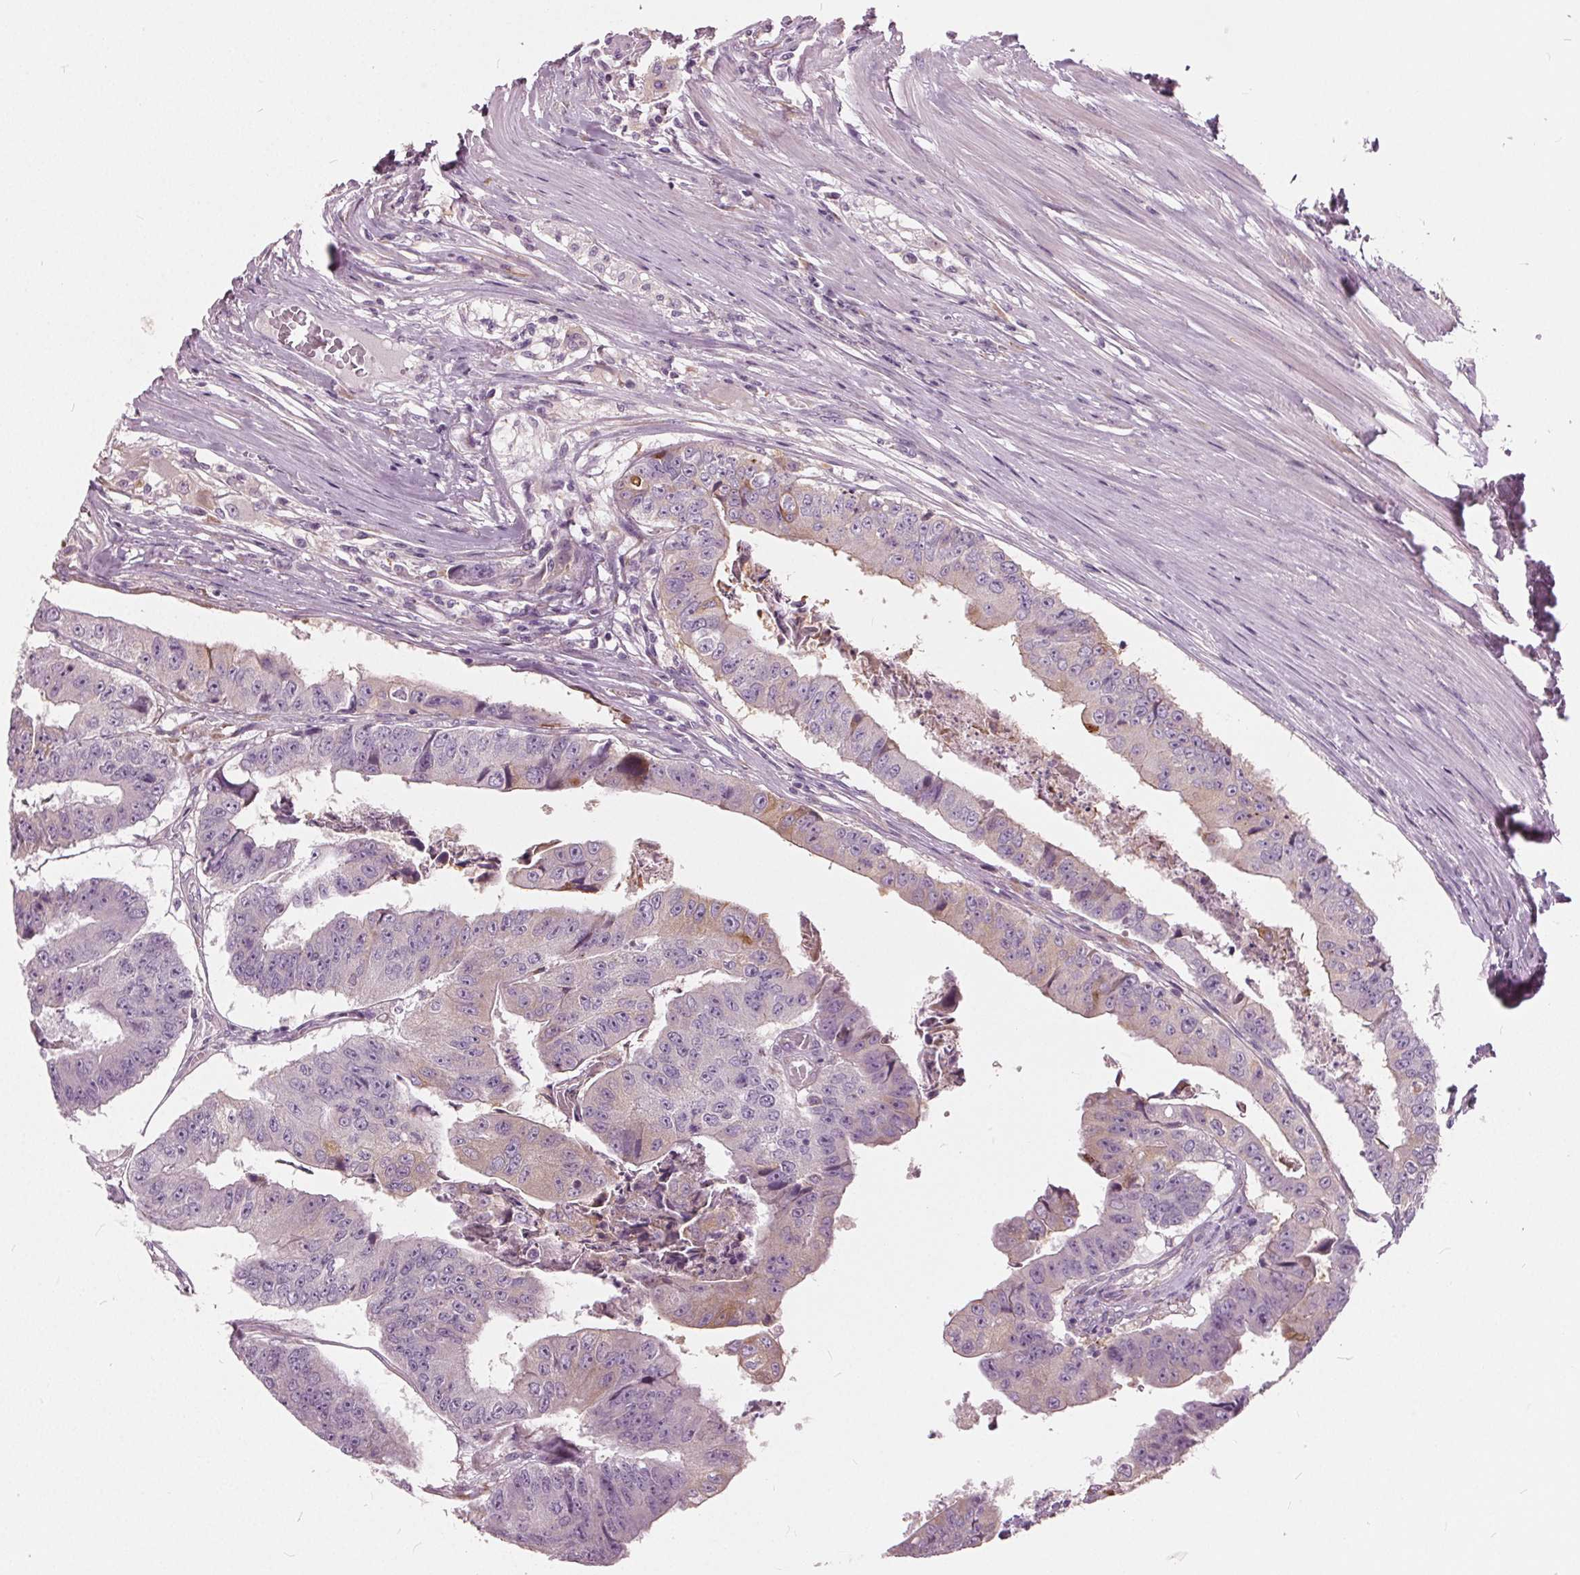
{"staining": {"intensity": "weak", "quantity": "<25%", "location": "cytoplasmic/membranous"}, "tissue": "colorectal cancer", "cell_type": "Tumor cells", "image_type": "cancer", "snomed": [{"axis": "morphology", "description": "Adenocarcinoma, NOS"}, {"axis": "topography", "description": "Colon"}], "caption": "This is an immunohistochemistry (IHC) photomicrograph of colorectal cancer (adenocarcinoma). There is no expression in tumor cells.", "gene": "LHFPL7", "patient": {"sex": "female", "age": 67}}